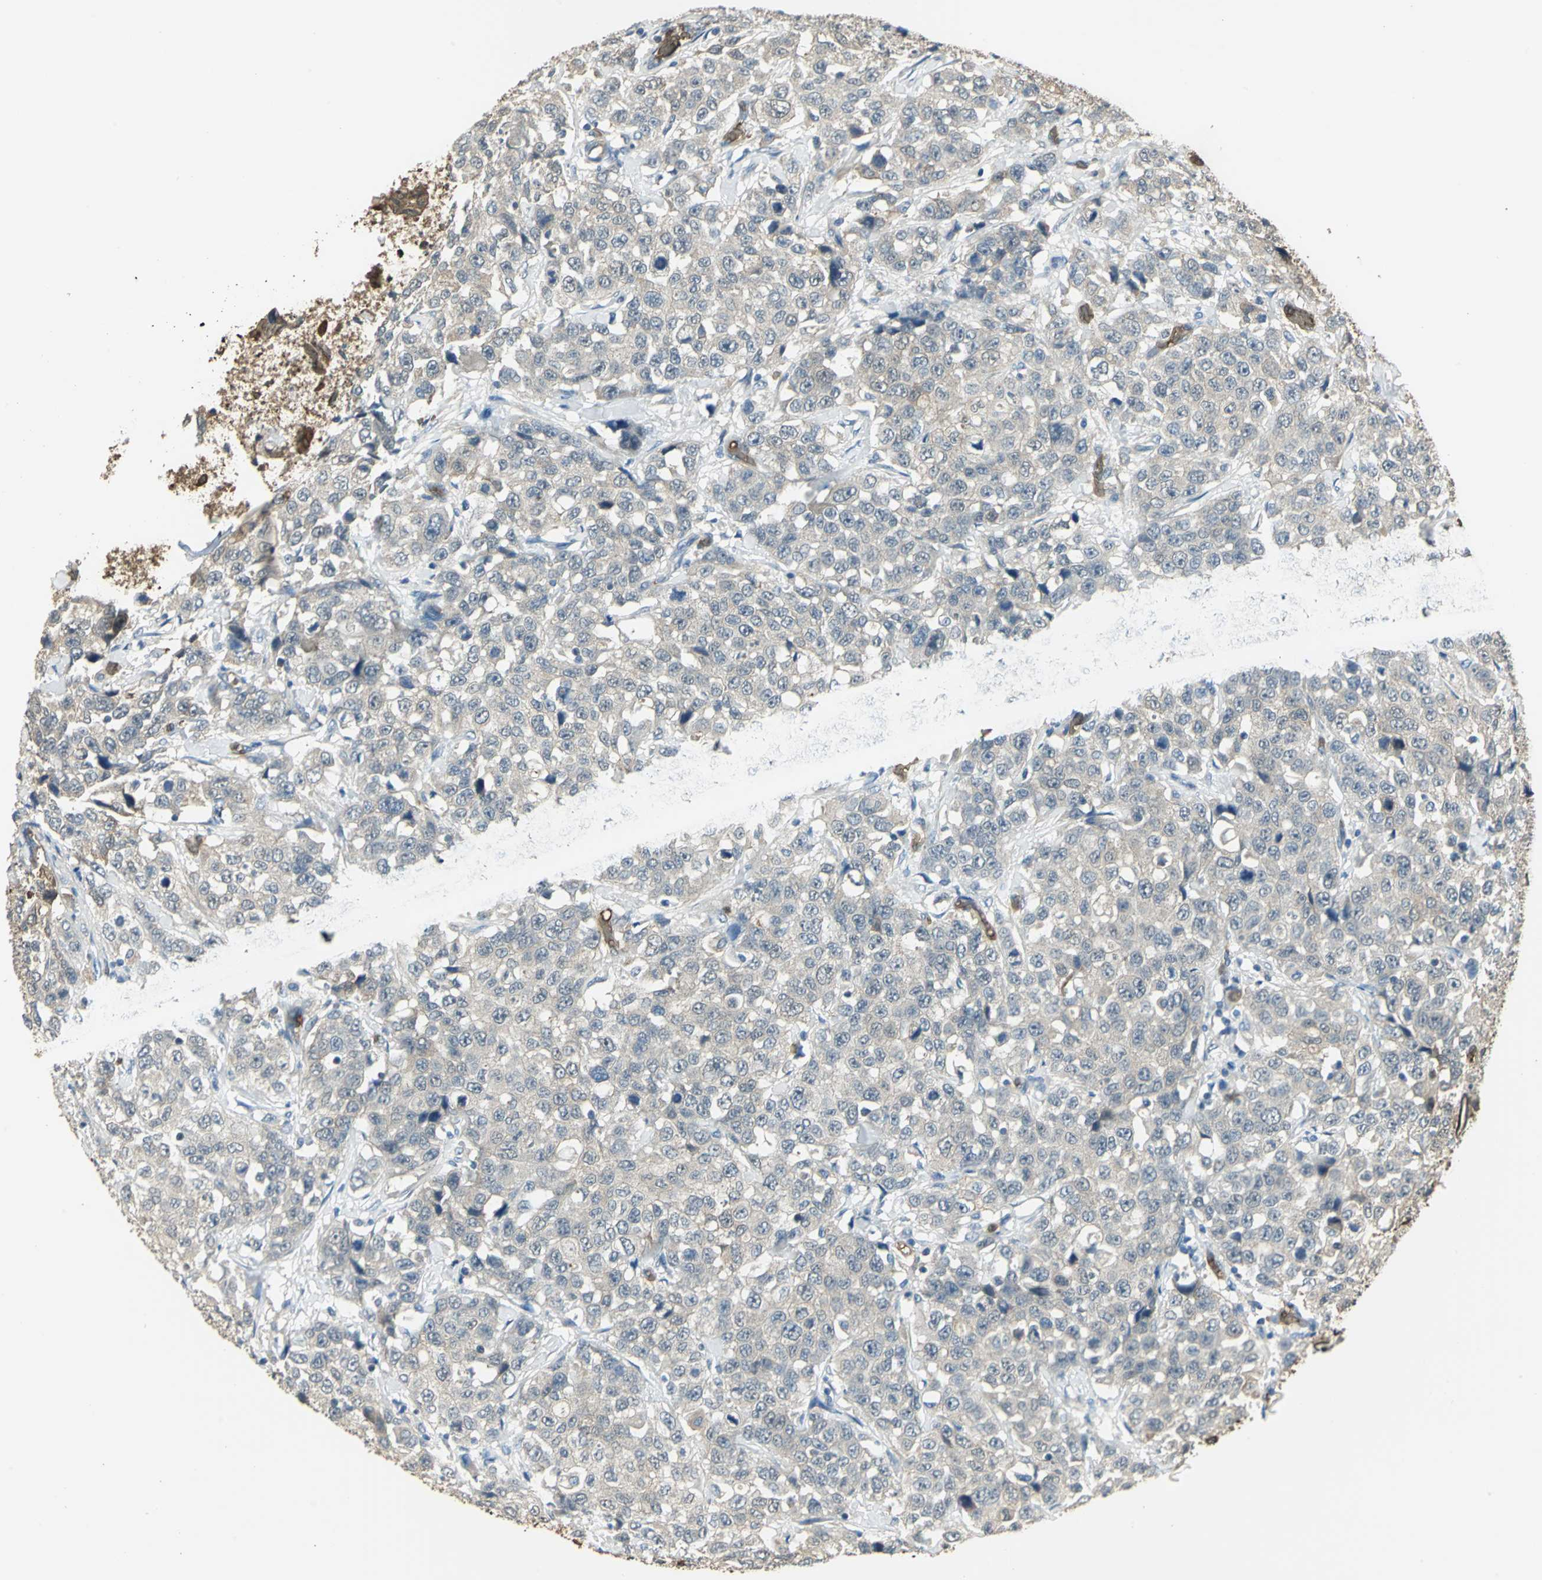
{"staining": {"intensity": "weak", "quantity": "25%-75%", "location": "cytoplasmic/membranous"}, "tissue": "stomach cancer", "cell_type": "Tumor cells", "image_type": "cancer", "snomed": [{"axis": "morphology", "description": "Normal tissue, NOS"}, {"axis": "morphology", "description": "Adenocarcinoma, NOS"}, {"axis": "topography", "description": "Stomach"}], "caption": "Approximately 25%-75% of tumor cells in human stomach cancer (adenocarcinoma) display weak cytoplasmic/membranous protein expression as visualized by brown immunohistochemical staining.", "gene": "DDAH1", "patient": {"sex": "male", "age": 48}}